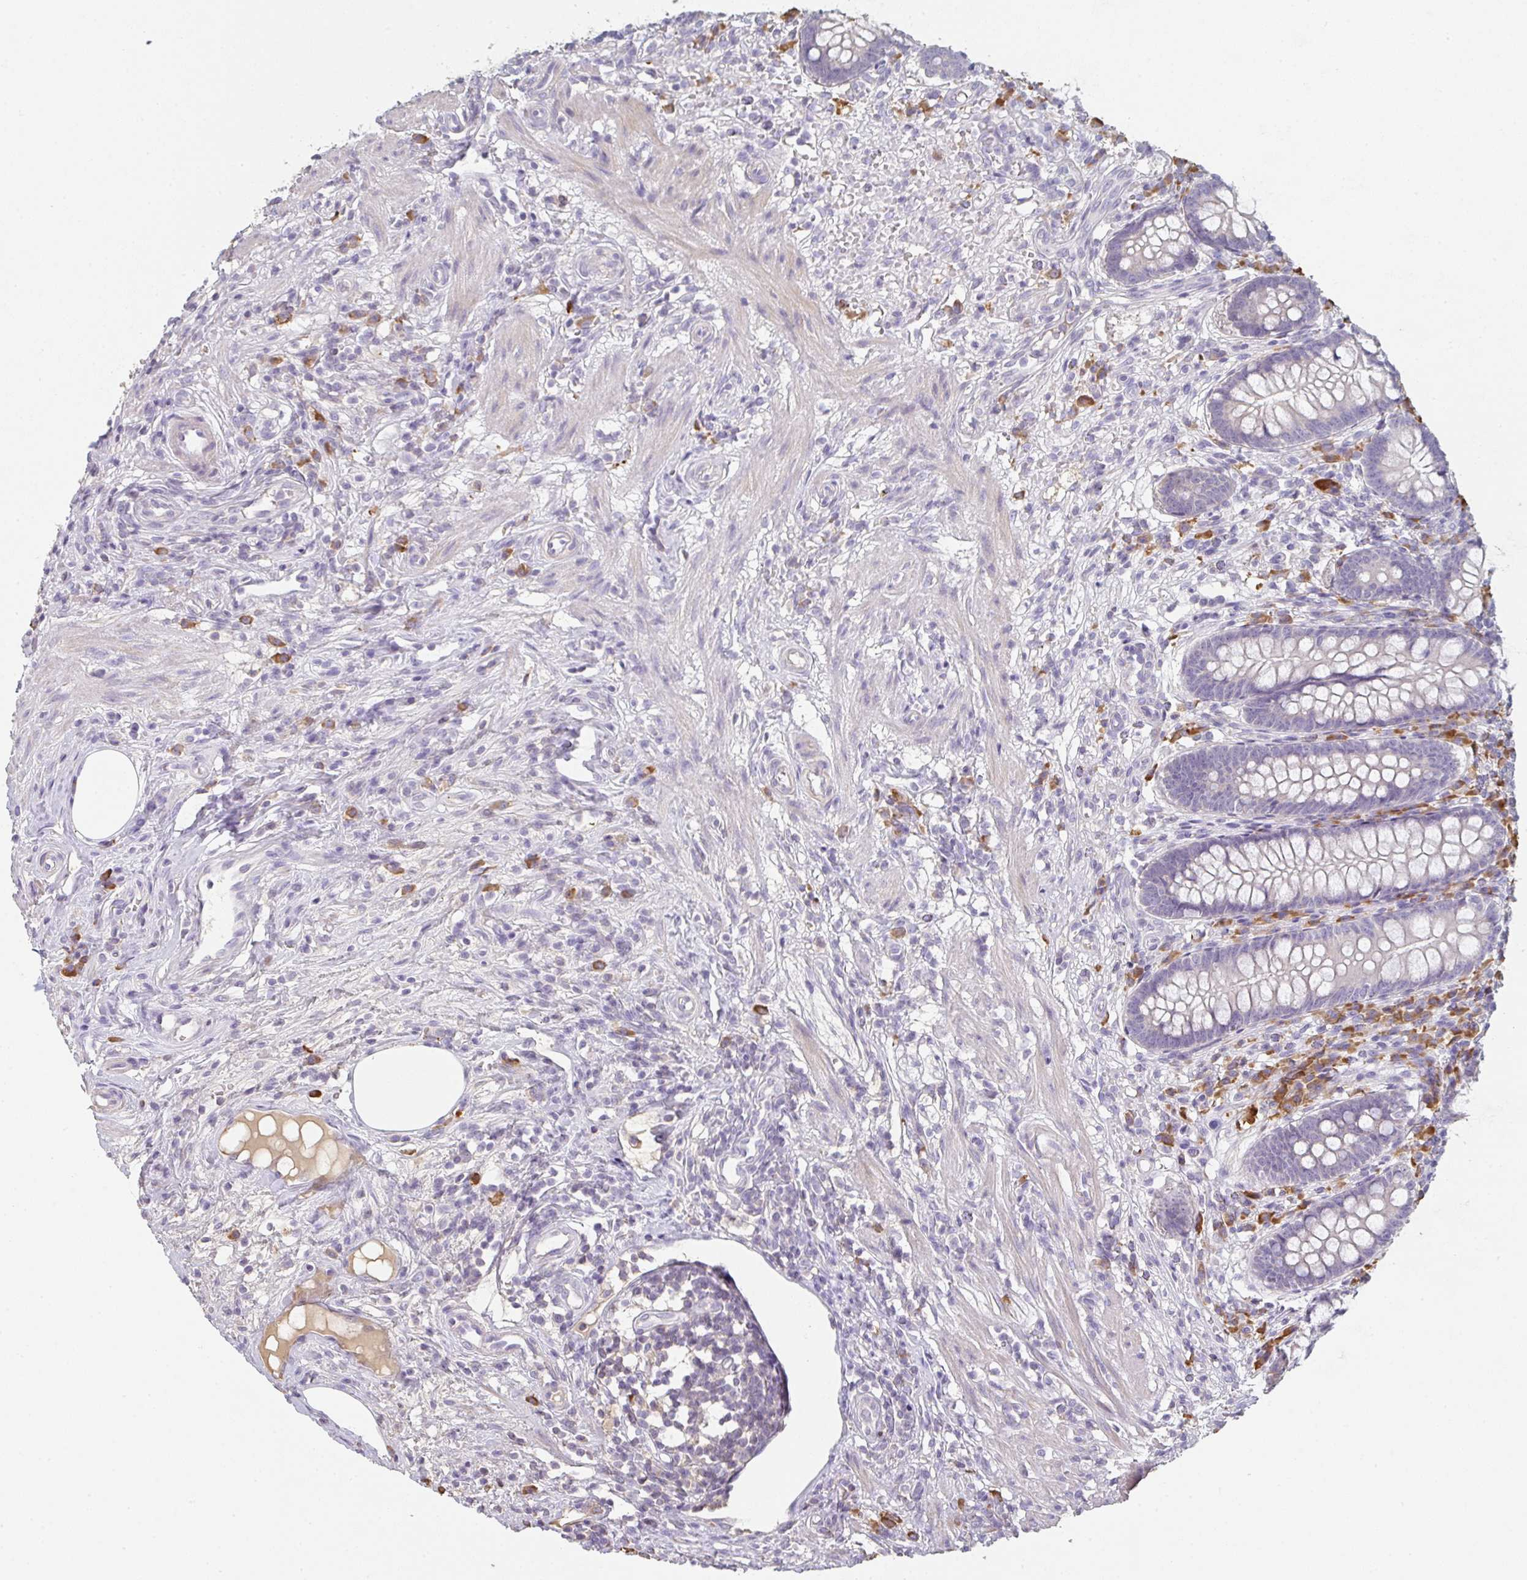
{"staining": {"intensity": "negative", "quantity": "none", "location": "none"}, "tissue": "appendix", "cell_type": "Glandular cells", "image_type": "normal", "snomed": [{"axis": "morphology", "description": "Normal tissue, NOS"}, {"axis": "topography", "description": "Appendix"}], "caption": "Immunohistochemistry image of benign appendix: human appendix stained with DAB reveals no significant protein staining in glandular cells.", "gene": "ZNF215", "patient": {"sex": "female", "age": 56}}